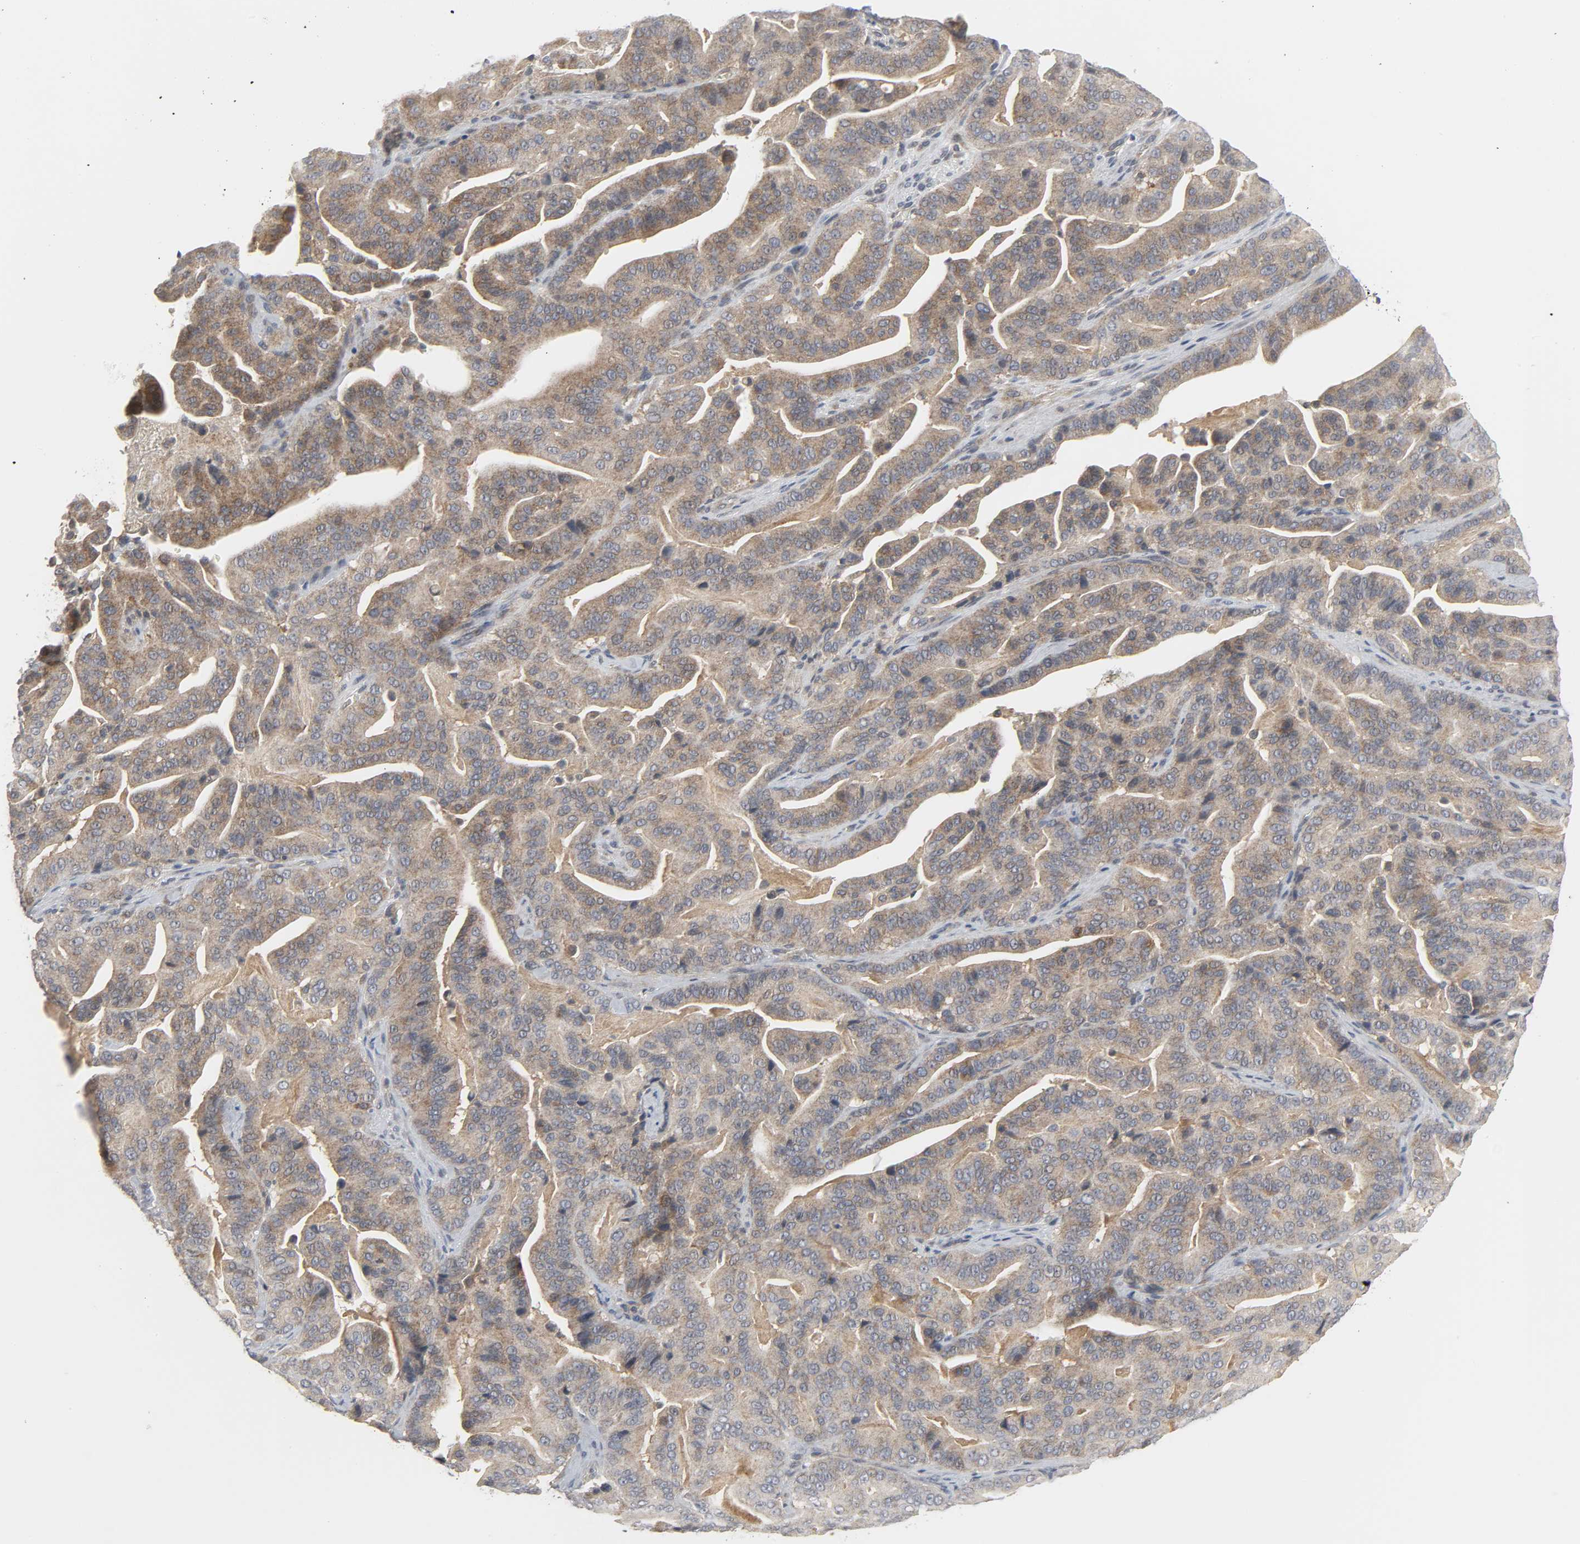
{"staining": {"intensity": "moderate", "quantity": ">75%", "location": "cytoplasmic/membranous"}, "tissue": "pancreatic cancer", "cell_type": "Tumor cells", "image_type": "cancer", "snomed": [{"axis": "morphology", "description": "Adenocarcinoma, NOS"}, {"axis": "topography", "description": "Pancreas"}], "caption": "The micrograph reveals immunohistochemical staining of adenocarcinoma (pancreatic). There is moderate cytoplasmic/membranous positivity is appreciated in about >75% of tumor cells. Ihc stains the protein in brown and the nuclei are stained blue.", "gene": "CLIP1", "patient": {"sex": "male", "age": 63}}